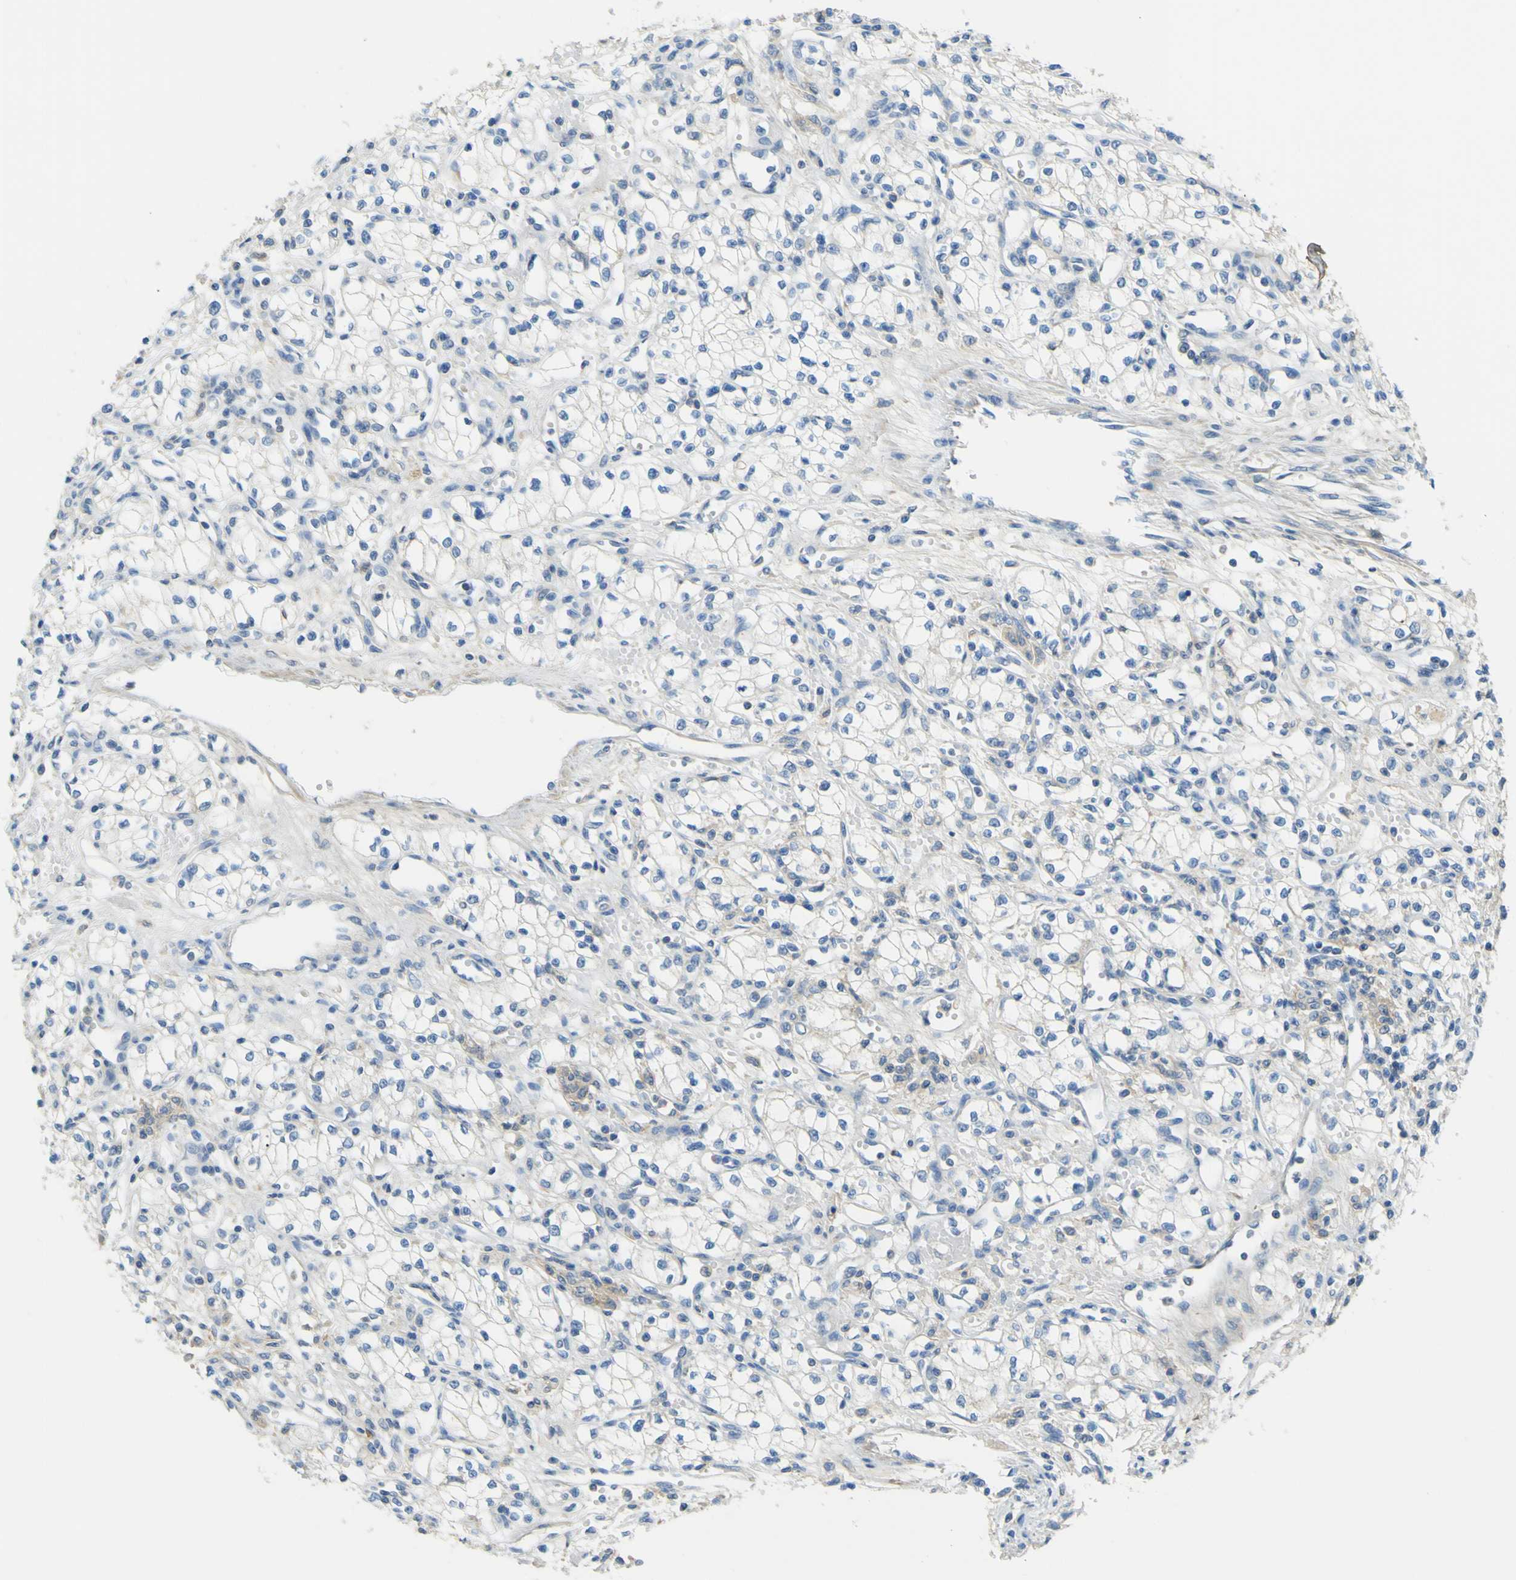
{"staining": {"intensity": "negative", "quantity": "none", "location": "none"}, "tissue": "renal cancer", "cell_type": "Tumor cells", "image_type": "cancer", "snomed": [{"axis": "morphology", "description": "Normal tissue, NOS"}, {"axis": "morphology", "description": "Adenocarcinoma, NOS"}, {"axis": "topography", "description": "Kidney"}], "caption": "Tumor cells show no significant protein positivity in adenocarcinoma (renal).", "gene": "OGN", "patient": {"sex": "male", "age": 59}}